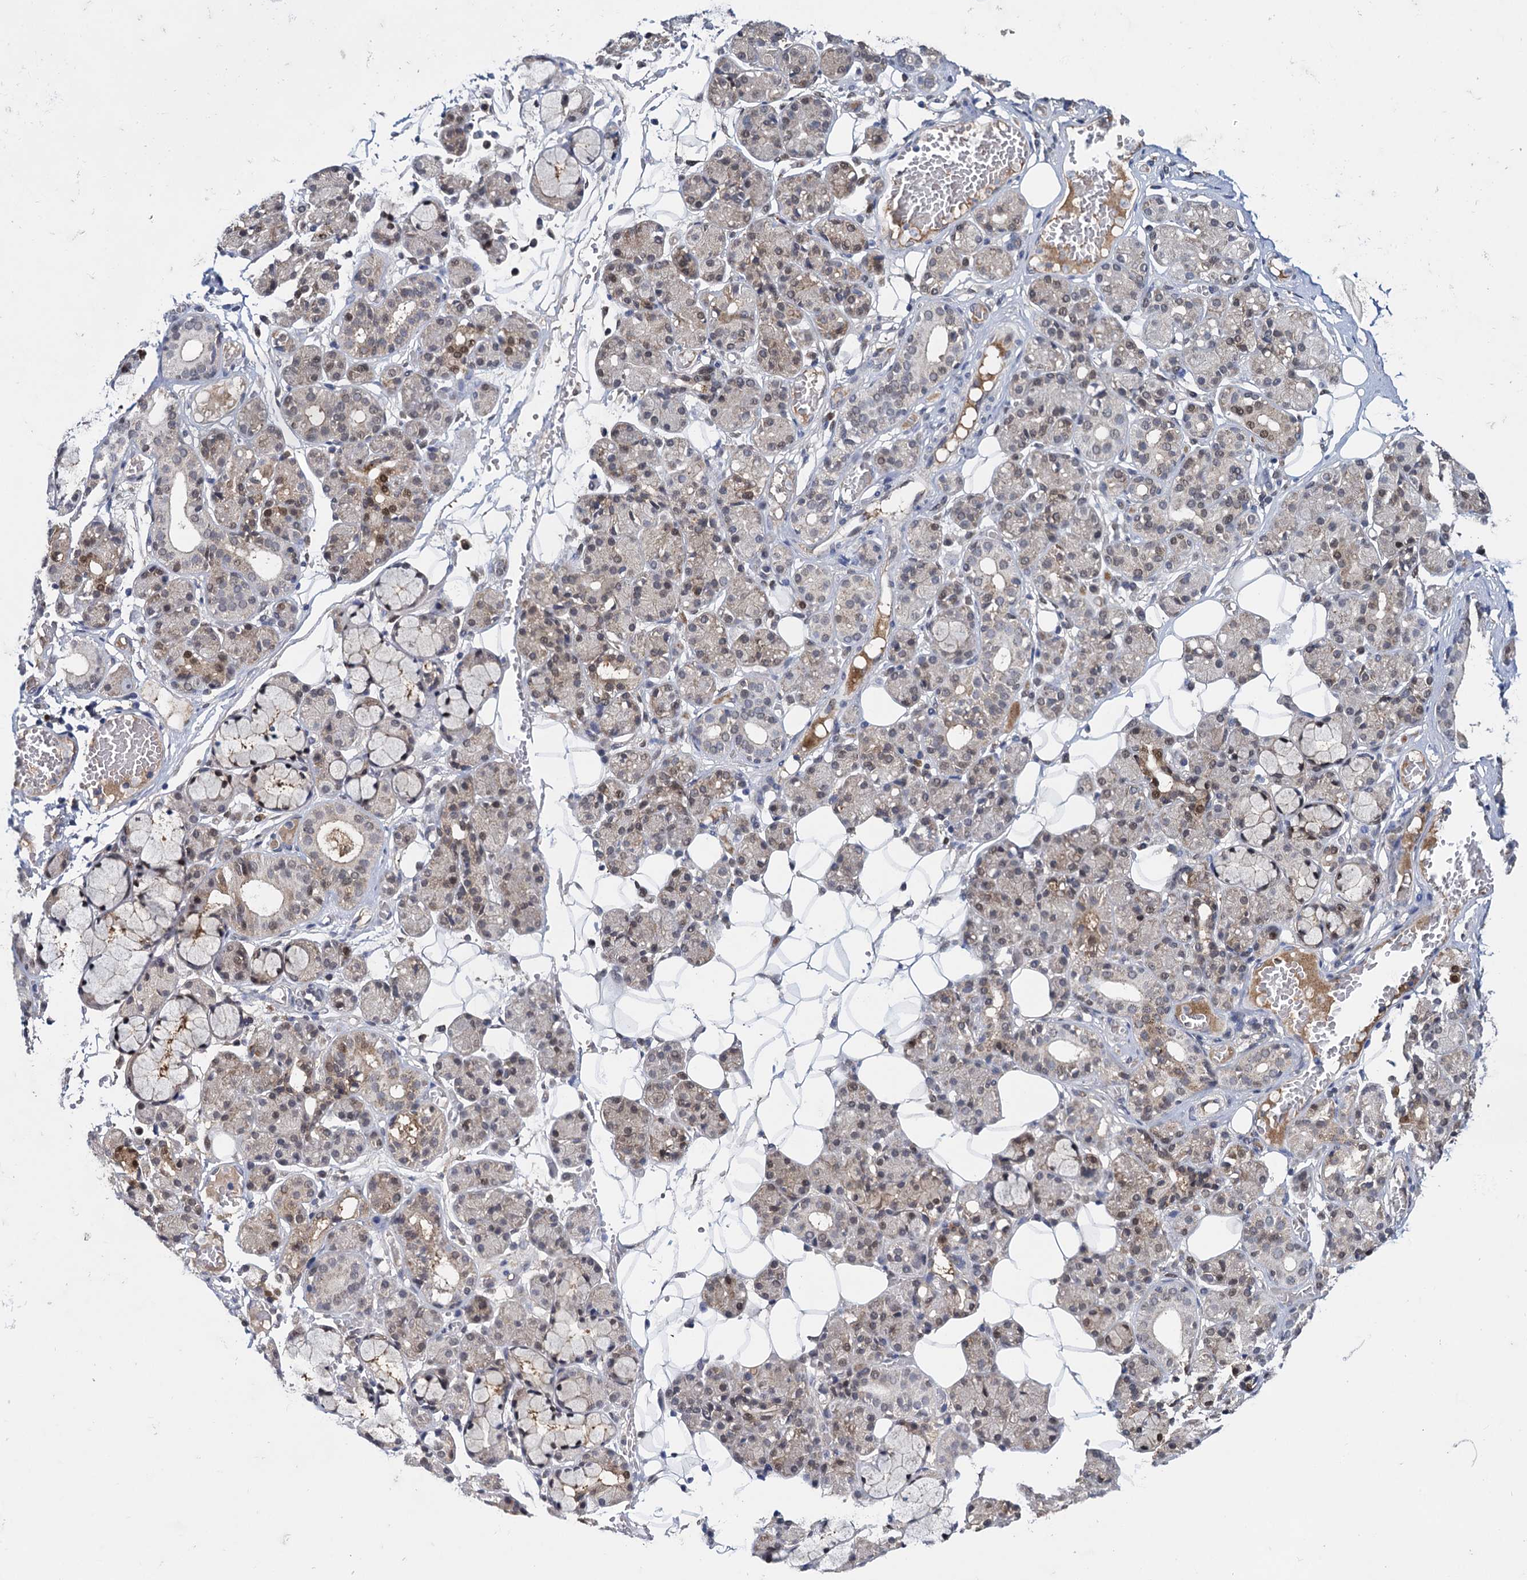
{"staining": {"intensity": "weak", "quantity": "<25%", "location": "cytoplasmic/membranous,nuclear"}, "tissue": "salivary gland", "cell_type": "Glandular cells", "image_type": "normal", "snomed": [{"axis": "morphology", "description": "Normal tissue, NOS"}, {"axis": "topography", "description": "Salivary gland"}], "caption": "DAB (3,3'-diaminobenzidine) immunohistochemical staining of benign human salivary gland shows no significant expression in glandular cells.", "gene": "GLO1", "patient": {"sex": "male", "age": 63}}